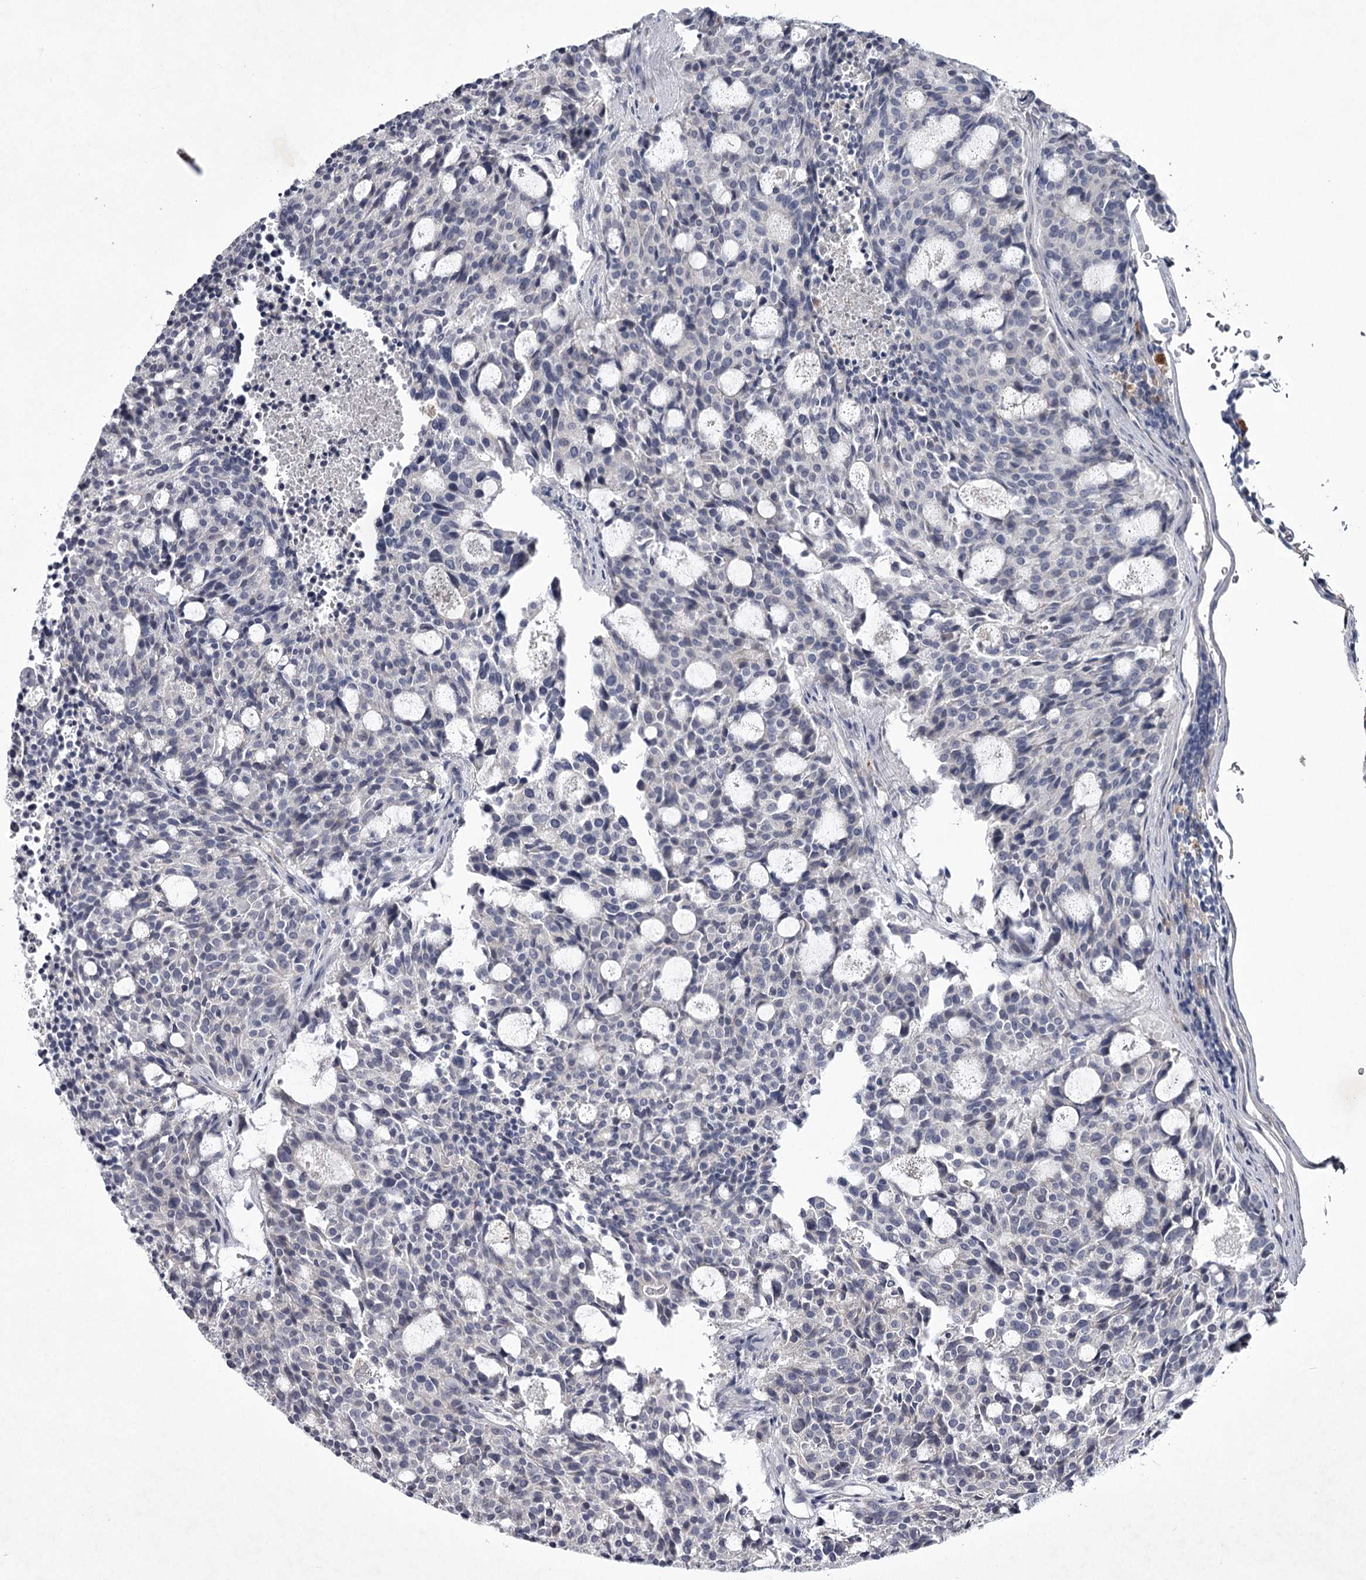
{"staining": {"intensity": "negative", "quantity": "none", "location": "none"}, "tissue": "carcinoid", "cell_type": "Tumor cells", "image_type": "cancer", "snomed": [{"axis": "morphology", "description": "Carcinoid, malignant, NOS"}, {"axis": "topography", "description": "Pancreas"}], "caption": "IHC photomicrograph of neoplastic tissue: human carcinoid stained with DAB shows no significant protein expression in tumor cells.", "gene": "FDXACB1", "patient": {"sex": "female", "age": 54}}